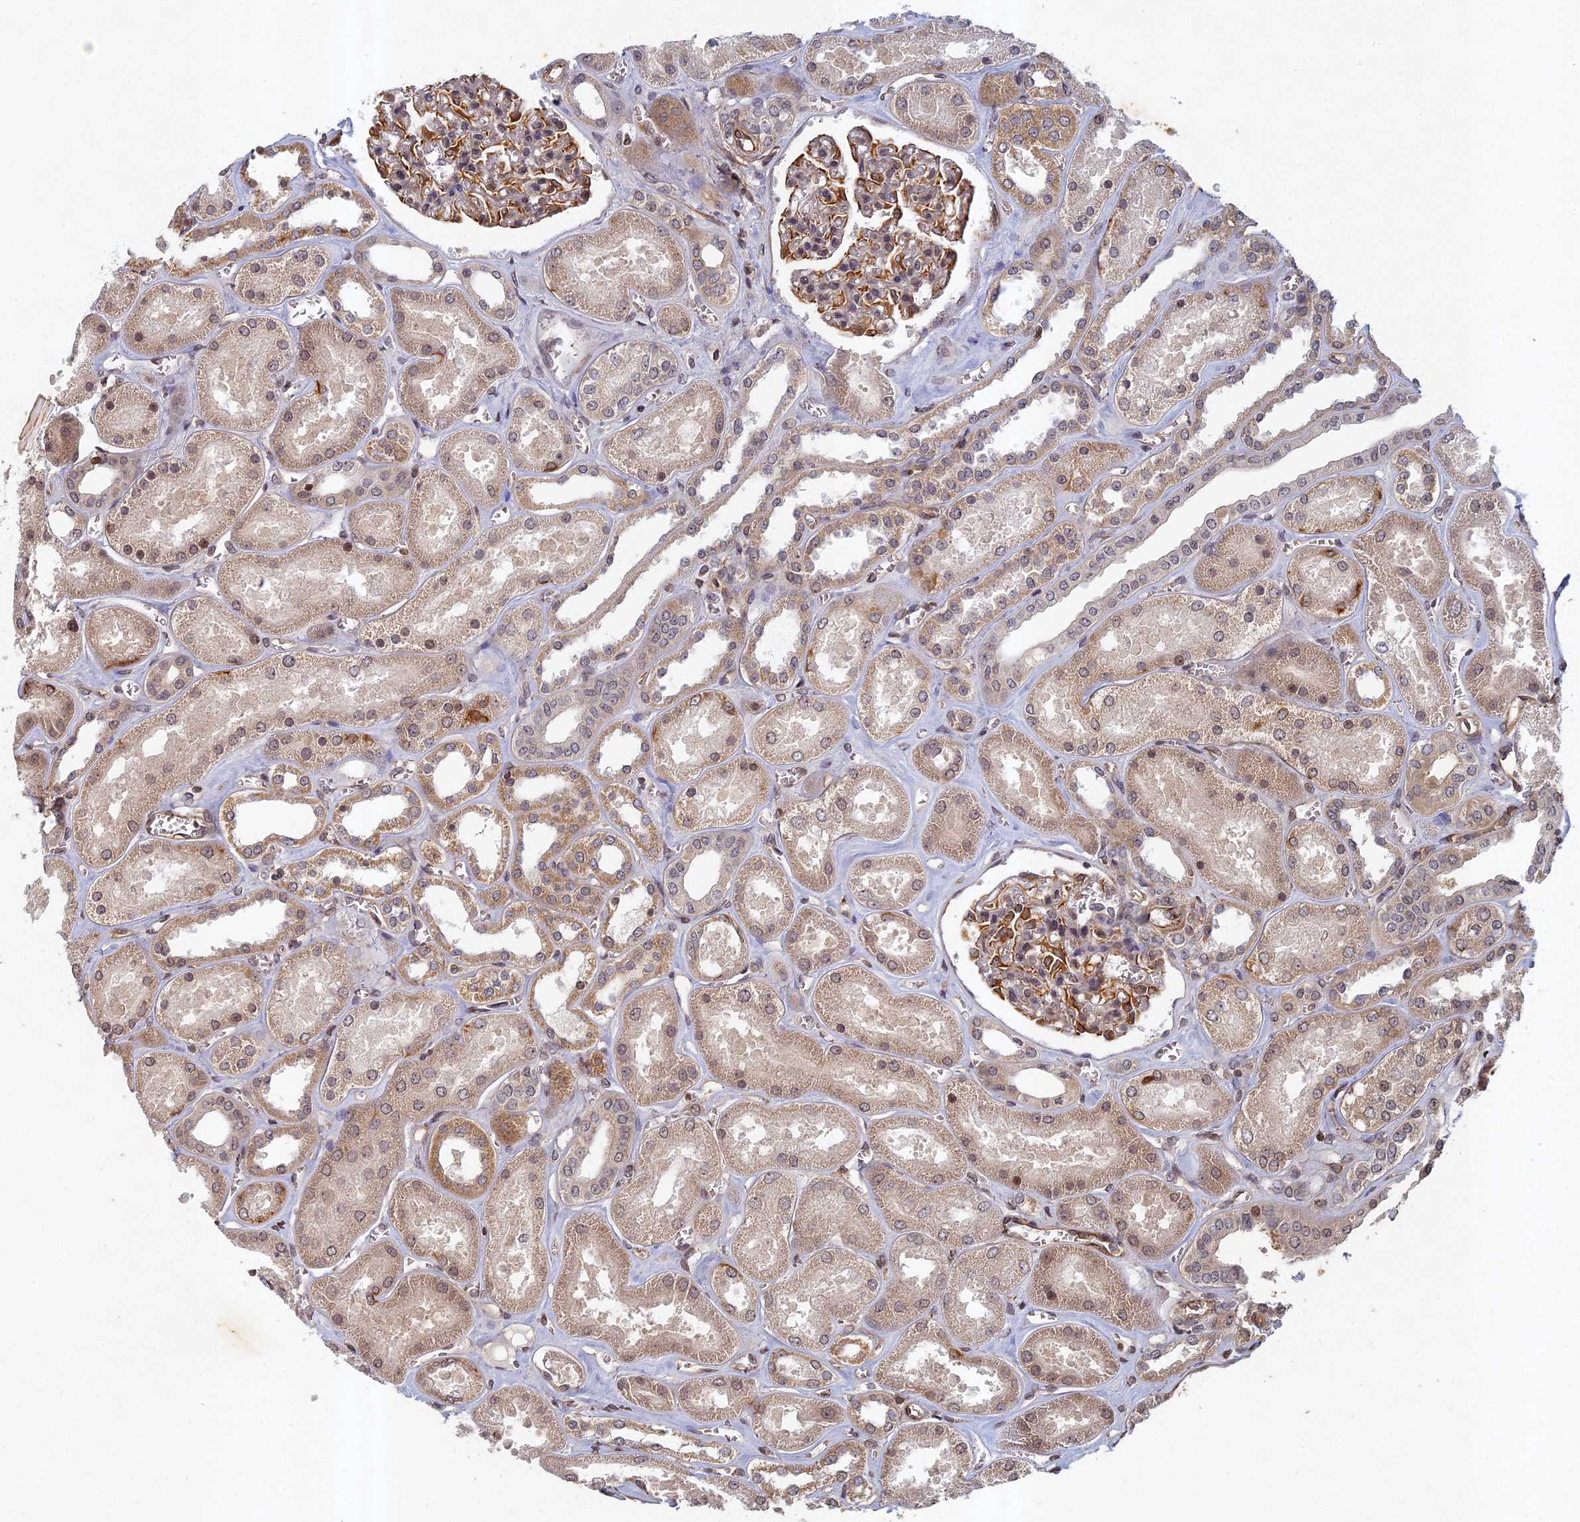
{"staining": {"intensity": "moderate", "quantity": "<25%", "location": "cytoplasmic/membranous"}, "tissue": "kidney", "cell_type": "Cells in glomeruli", "image_type": "normal", "snomed": [{"axis": "morphology", "description": "Normal tissue, NOS"}, {"axis": "morphology", "description": "Adenocarcinoma, NOS"}, {"axis": "topography", "description": "Kidney"}], "caption": "Cells in glomeruli display low levels of moderate cytoplasmic/membranous staining in about <25% of cells in normal human kidney. (DAB IHC, brown staining for protein, blue staining for nuclei).", "gene": "ABCB10", "patient": {"sex": "female", "age": 68}}